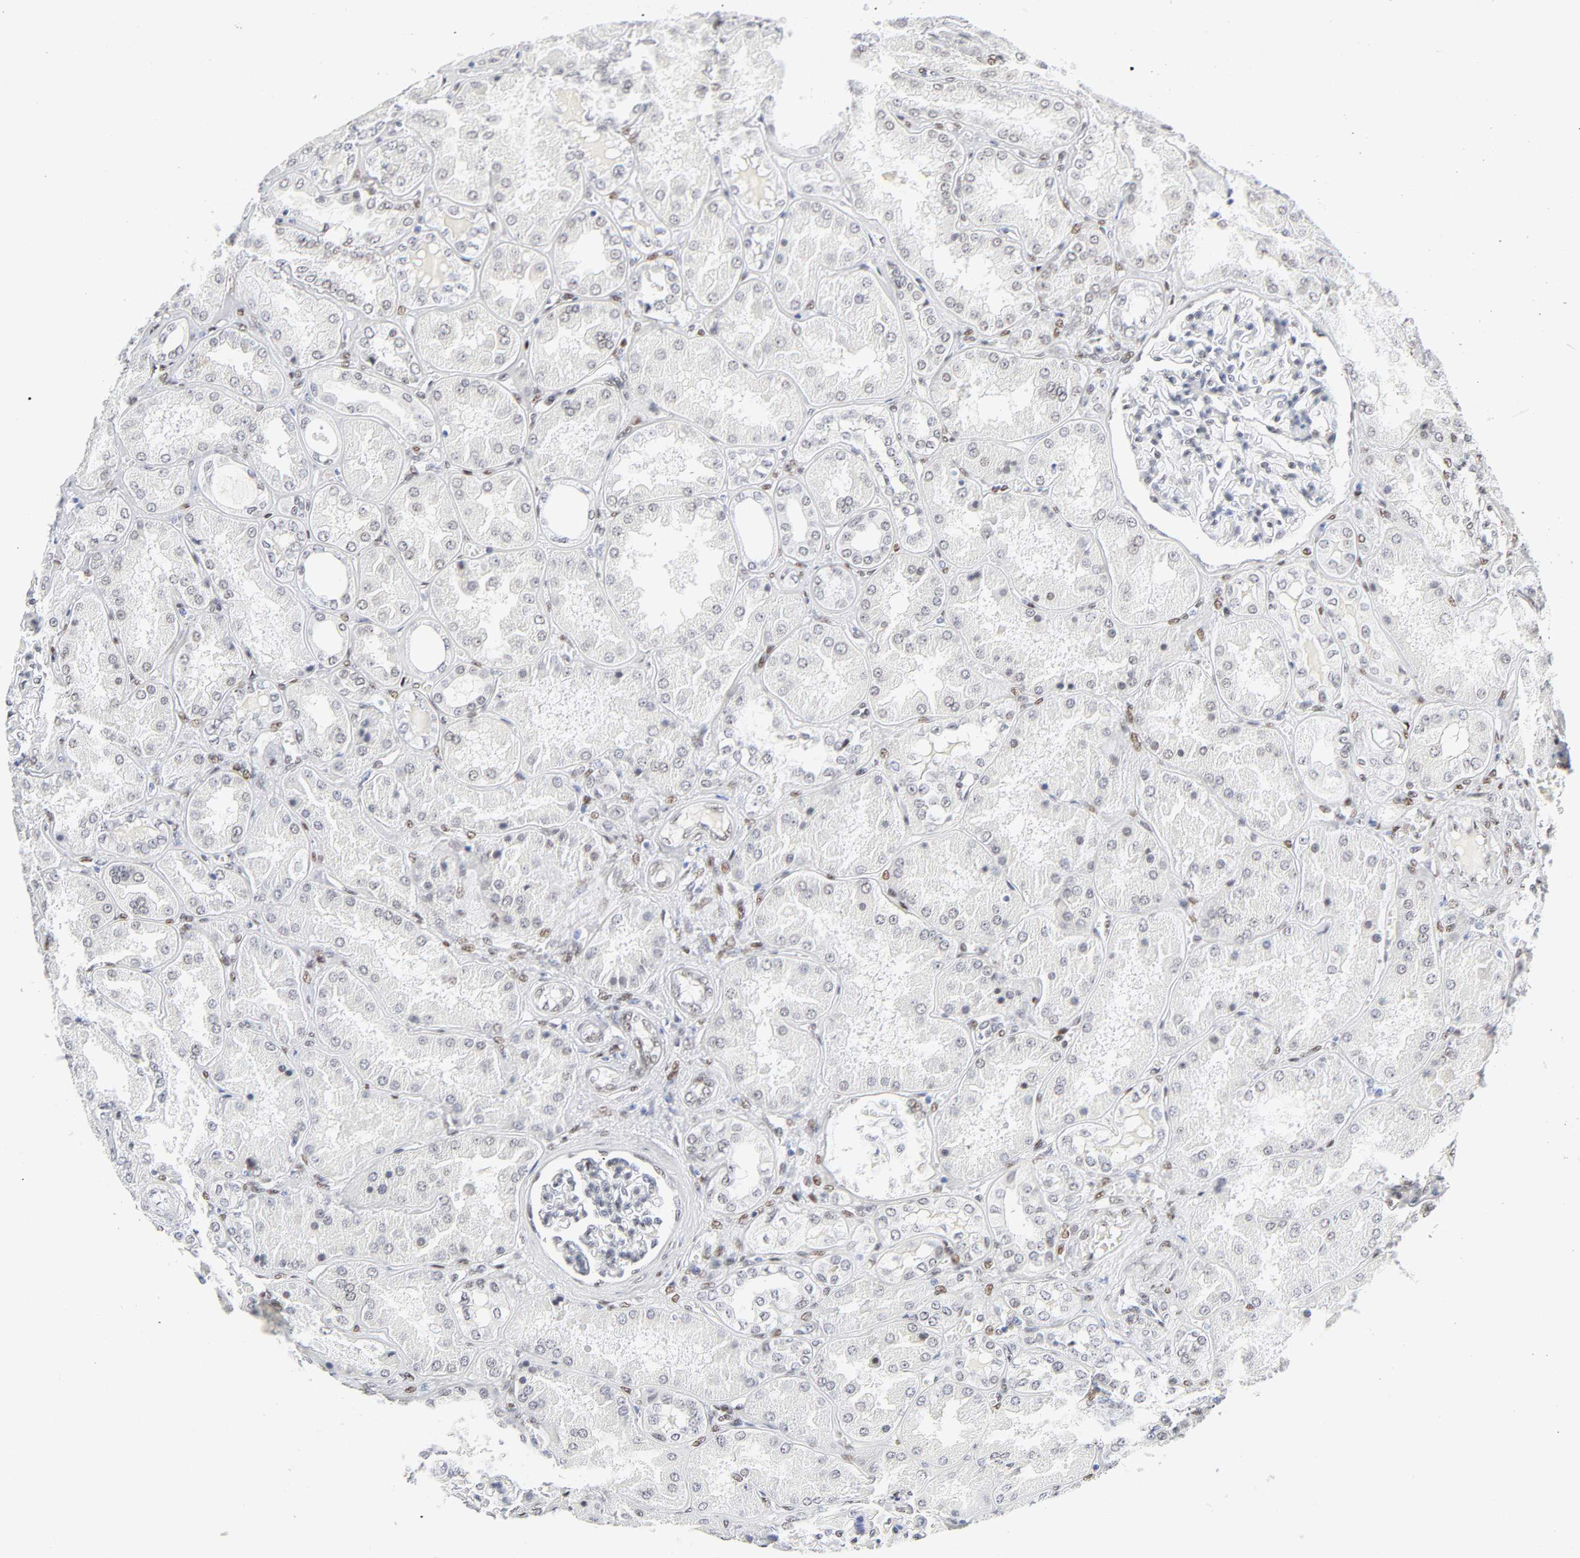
{"staining": {"intensity": "weak", "quantity": "<25%", "location": "nuclear"}, "tissue": "kidney", "cell_type": "Cells in glomeruli", "image_type": "normal", "snomed": [{"axis": "morphology", "description": "Normal tissue, NOS"}, {"axis": "topography", "description": "Kidney"}], "caption": "There is no significant positivity in cells in glomeruli of kidney. The staining is performed using DAB (3,3'-diaminobenzidine) brown chromogen with nuclei counter-stained in using hematoxylin.", "gene": "NFIC", "patient": {"sex": "female", "age": 56}}